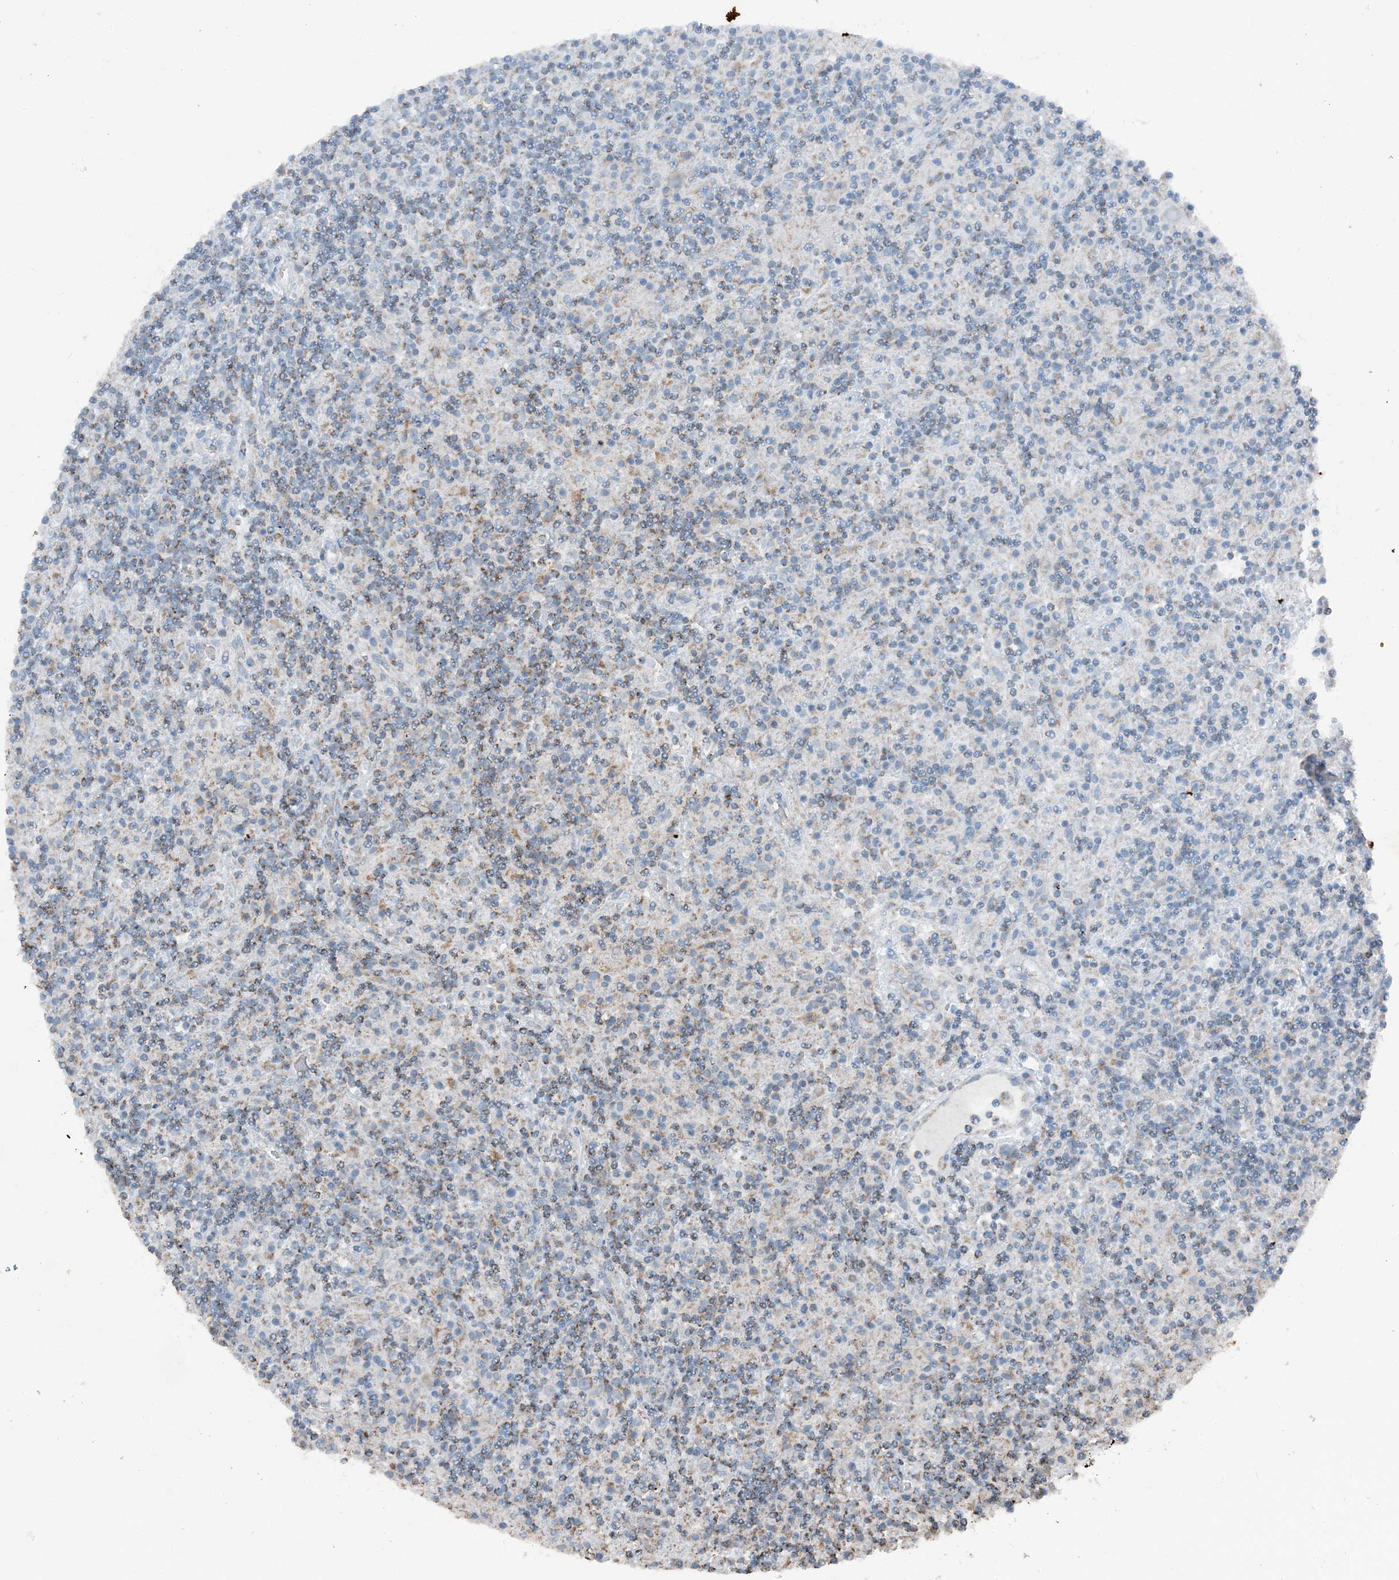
{"staining": {"intensity": "negative", "quantity": "none", "location": "none"}, "tissue": "lymphoma", "cell_type": "Tumor cells", "image_type": "cancer", "snomed": [{"axis": "morphology", "description": "Hodgkin's disease, NOS"}, {"axis": "topography", "description": "Lymph node"}], "caption": "The histopathology image demonstrates no significant expression in tumor cells of lymphoma.", "gene": "SUCLG1", "patient": {"sex": "male", "age": 70}}